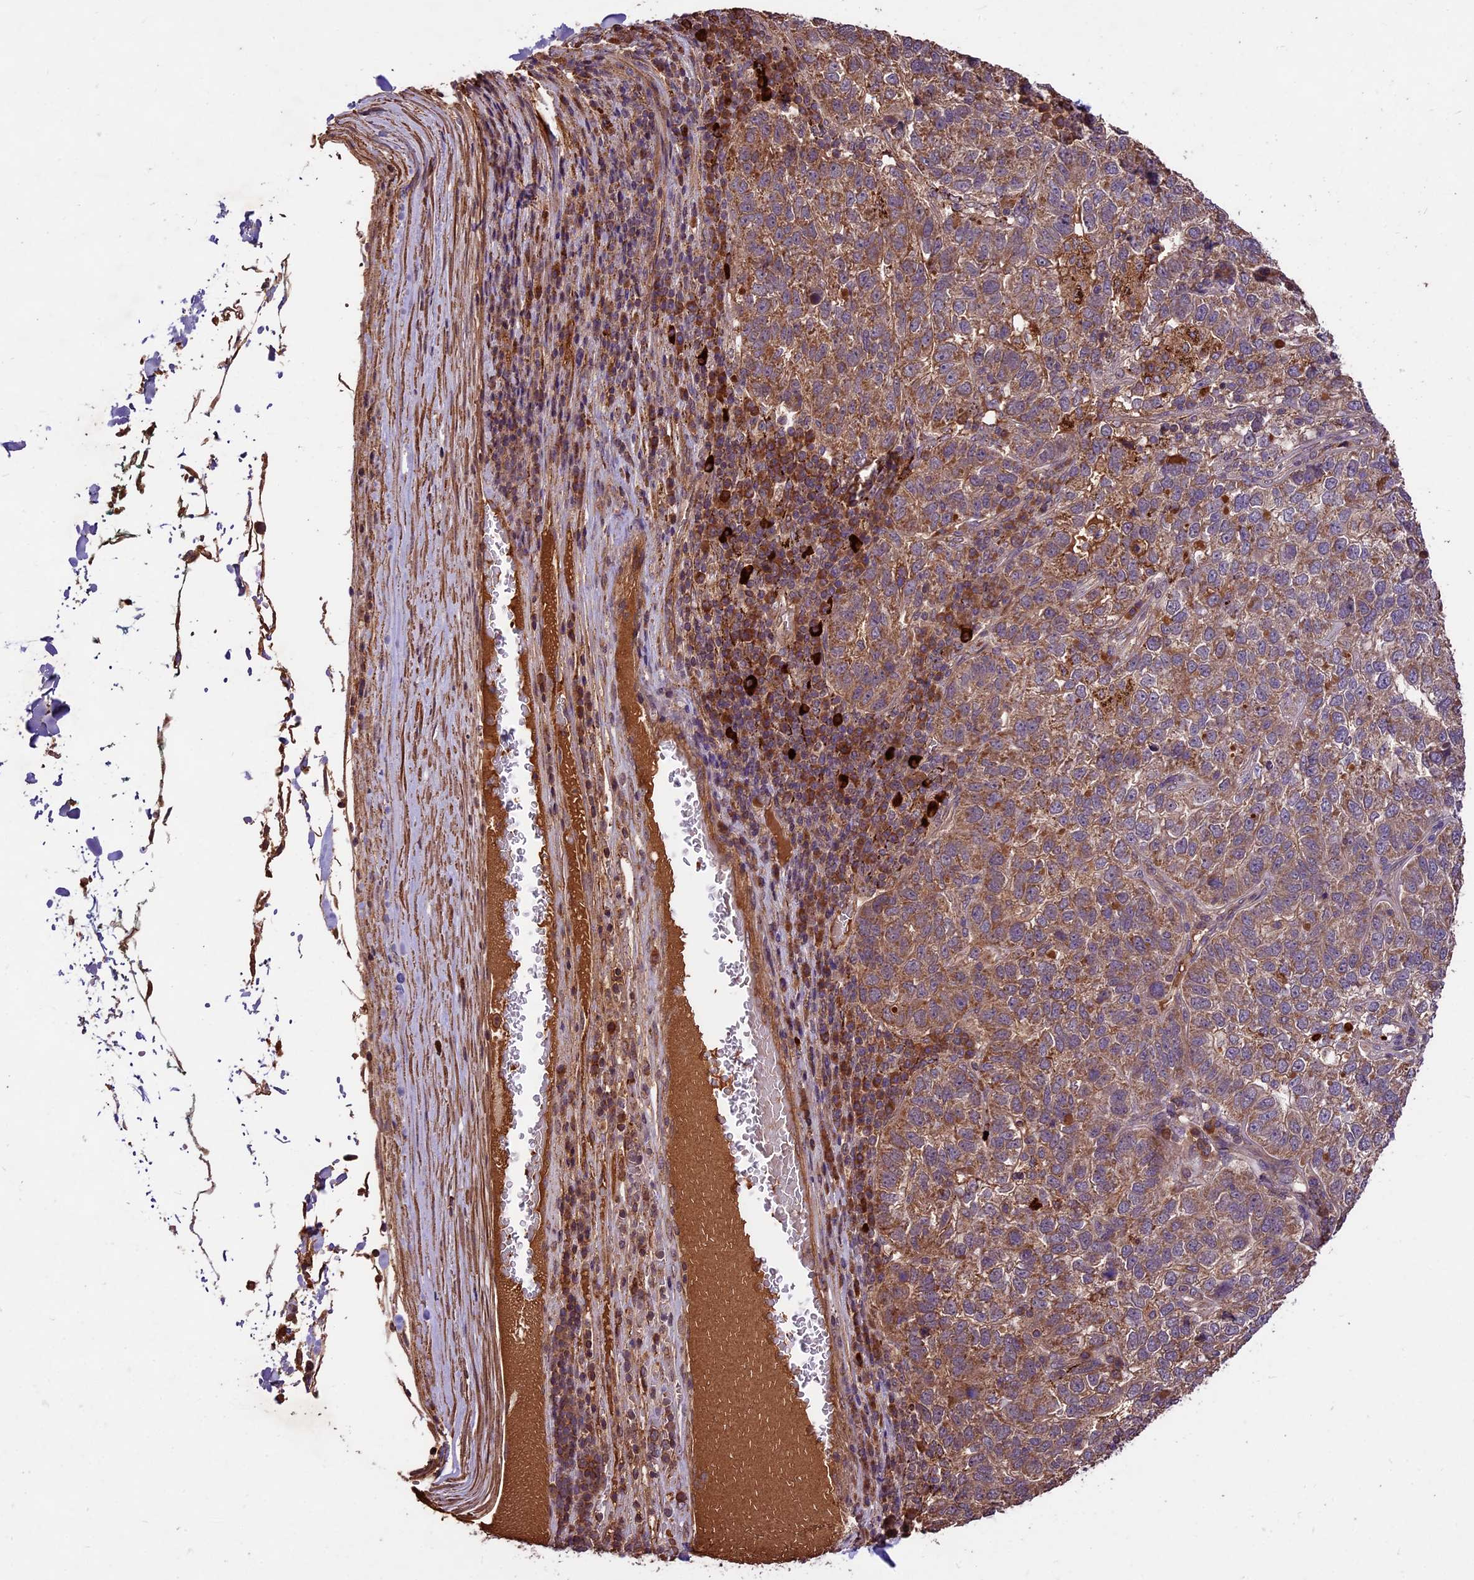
{"staining": {"intensity": "moderate", "quantity": ">75%", "location": "cytoplasmic/membranous"}, "tissue": "pancreatic cancer", "cell_type": "Tumor cells", "image_type": "cancer", "snomed": [{"axis": "morphology", "description": "Adenocarcinoma, NOS"}, {"axis": "topography", "description": "Pancreas"}], "caption": "Protein expression analysis of pancreatic cancer displays moderate cytoplasmic/membranous positivity in approximately >75% of tumor cells.", "gene": "CRLF1", "patient": {"sex": "female", "age": 61}}